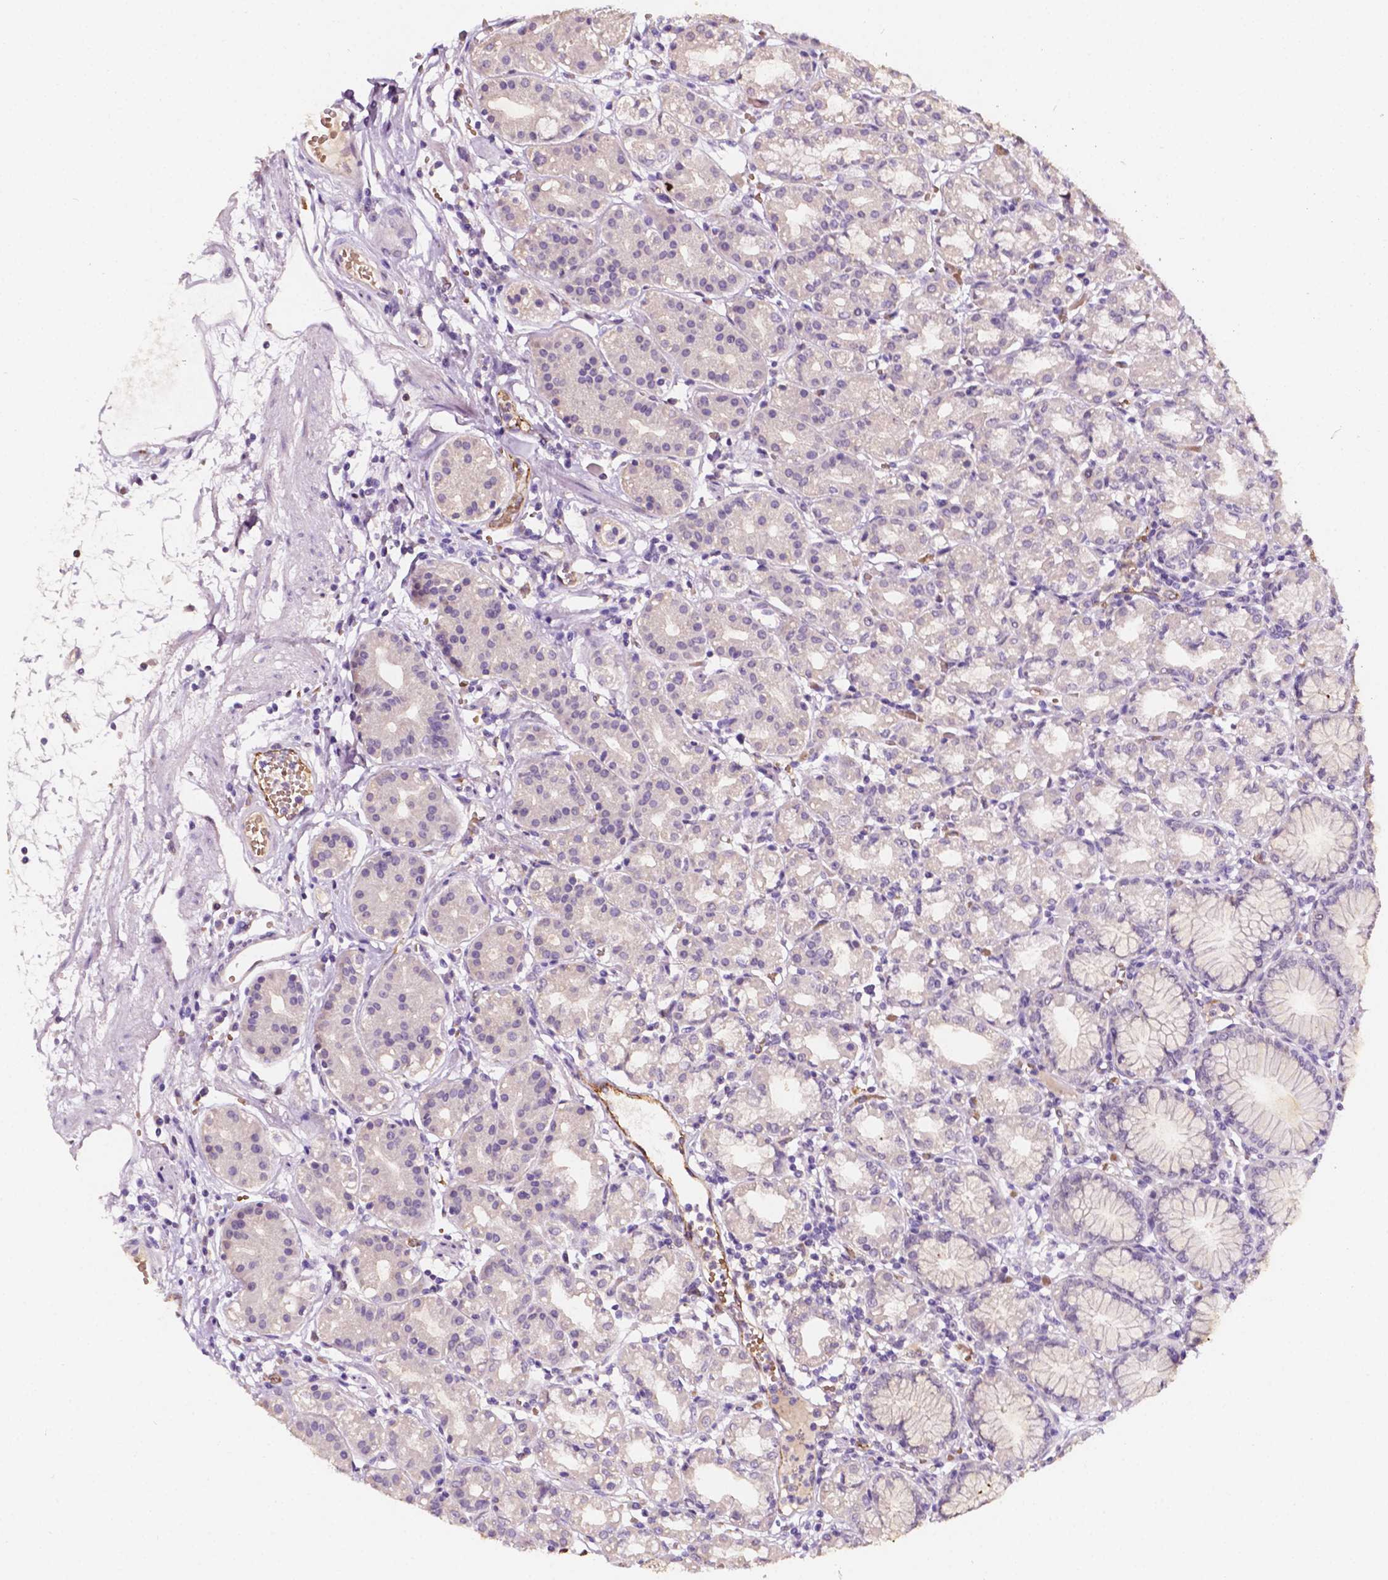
{"staining": {"intensity": "weak", "quantity": "<25%", "location": "cytoplasmic/membranous"}, "tissue": "stomach", "cell_type": "Glandular cells", "image_type": "normal", "snomed": [{"axis": "morphology", "description": "Normal tissue, NOS"}, {"axis": "topography", "description": "Skeletal muscle"}, {"axis": "topography", "description": "Stomach"}], "caption": "High power microscopy photomicrograph of an immunohistochemistry (IHC) micrograph of normal stomach, revealing no significant expression in glandular cells. (DAB (3,3'-diaminobenzidine) immunohistochemistry with hematoxylin counter stain).", "gene": "SLC22A4", "patient": {"sex": "female", "age": 57}}